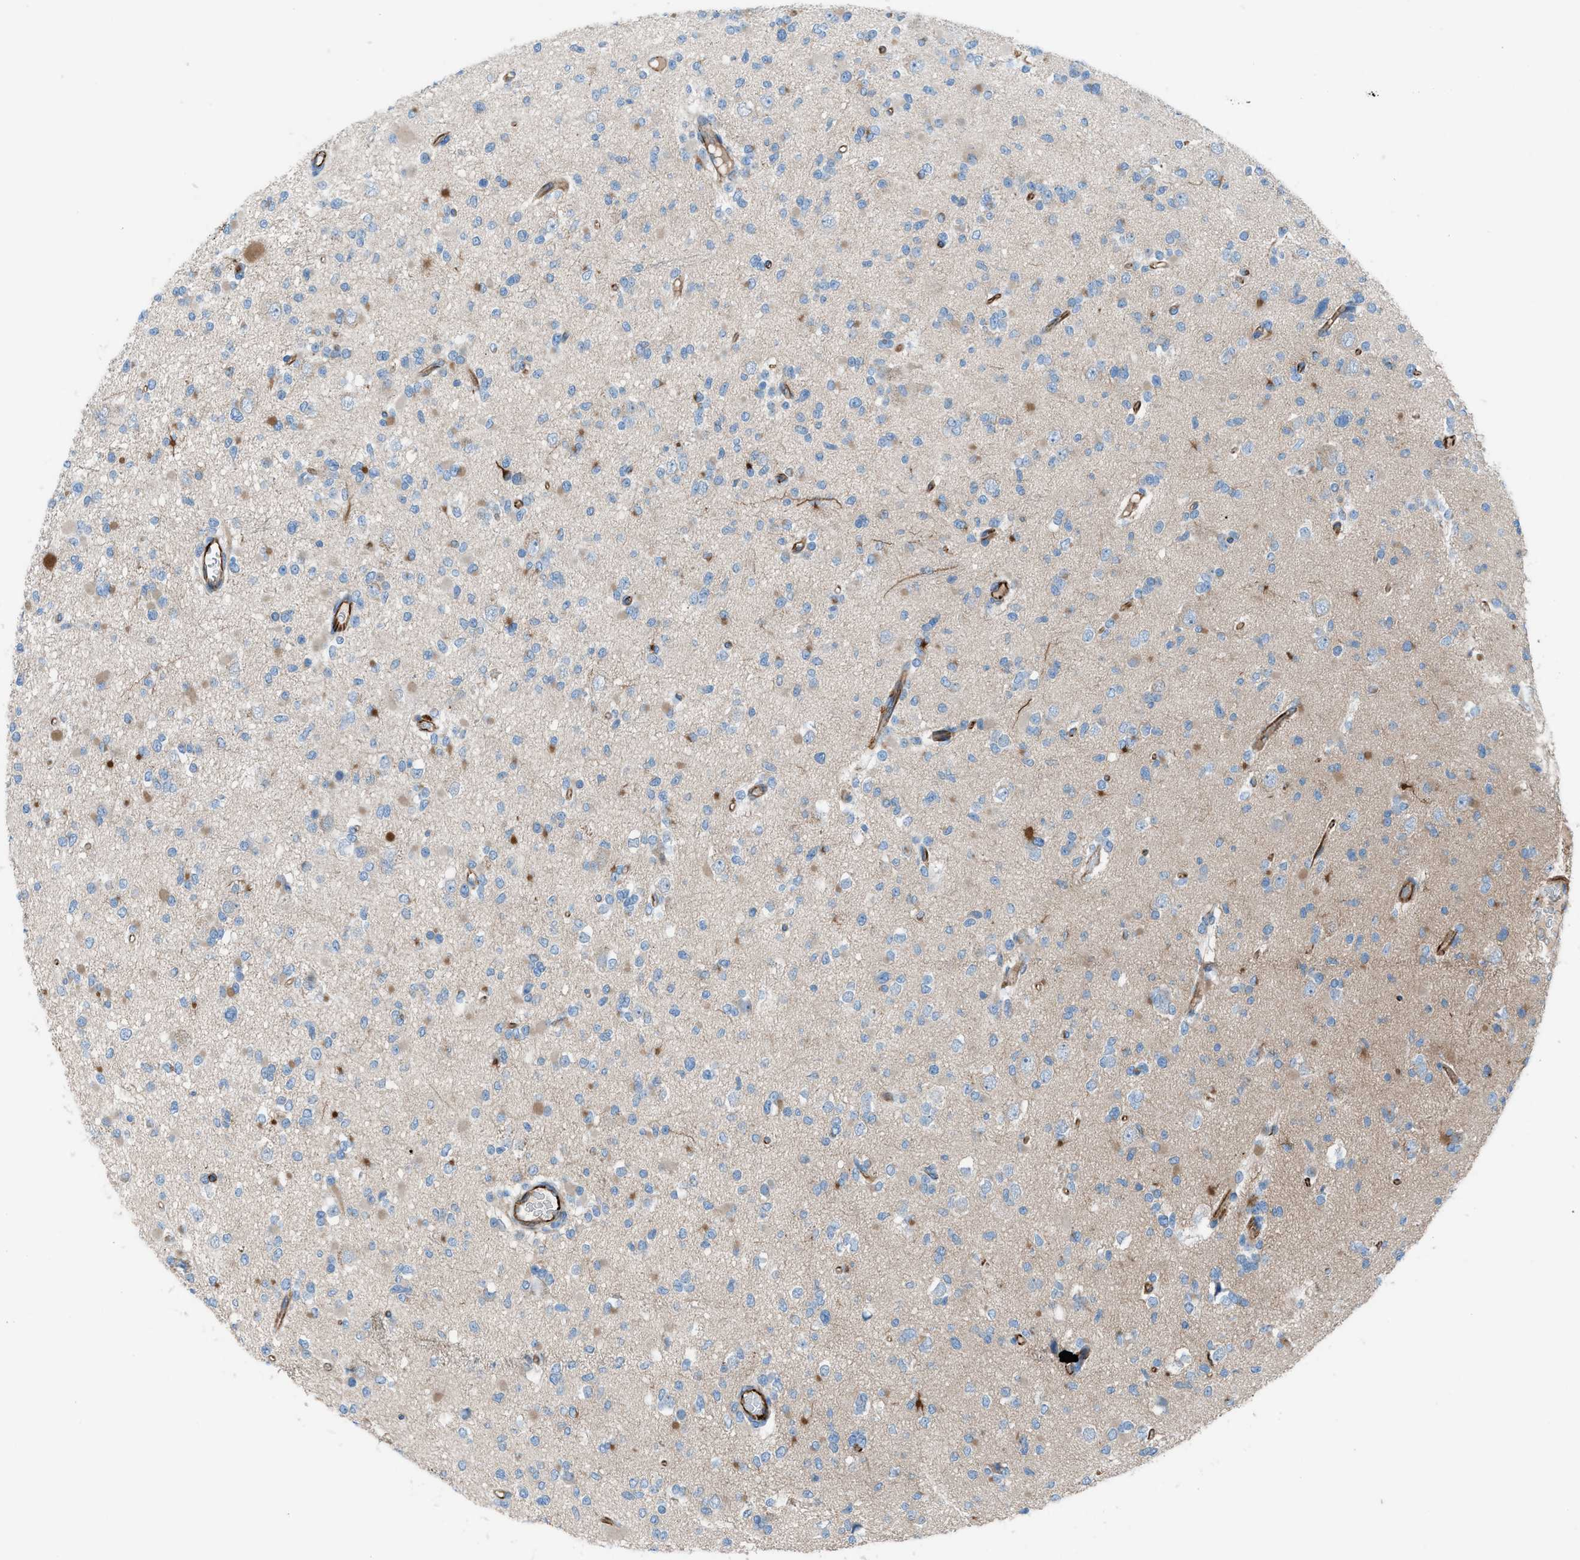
{"staining": {"intensity": "weak", "quantity": "25%-75%", "location": "cytoplasmic/membranous"}, "tissue": "glioma", "cell_type": "Tumor cells", "image_type": "cancer", "snomed": [{"axis": "morphology", "description": "Glioma, malignant, Low grade"}, {"axis": "topography", "description": "Brain"}], "caption": "Human malignant glioma (low-grade) stained with a protein marker shows weak staining in tumor cells.", "gene": "CABP7", "patient": {"sex": "female", "age": 22}}